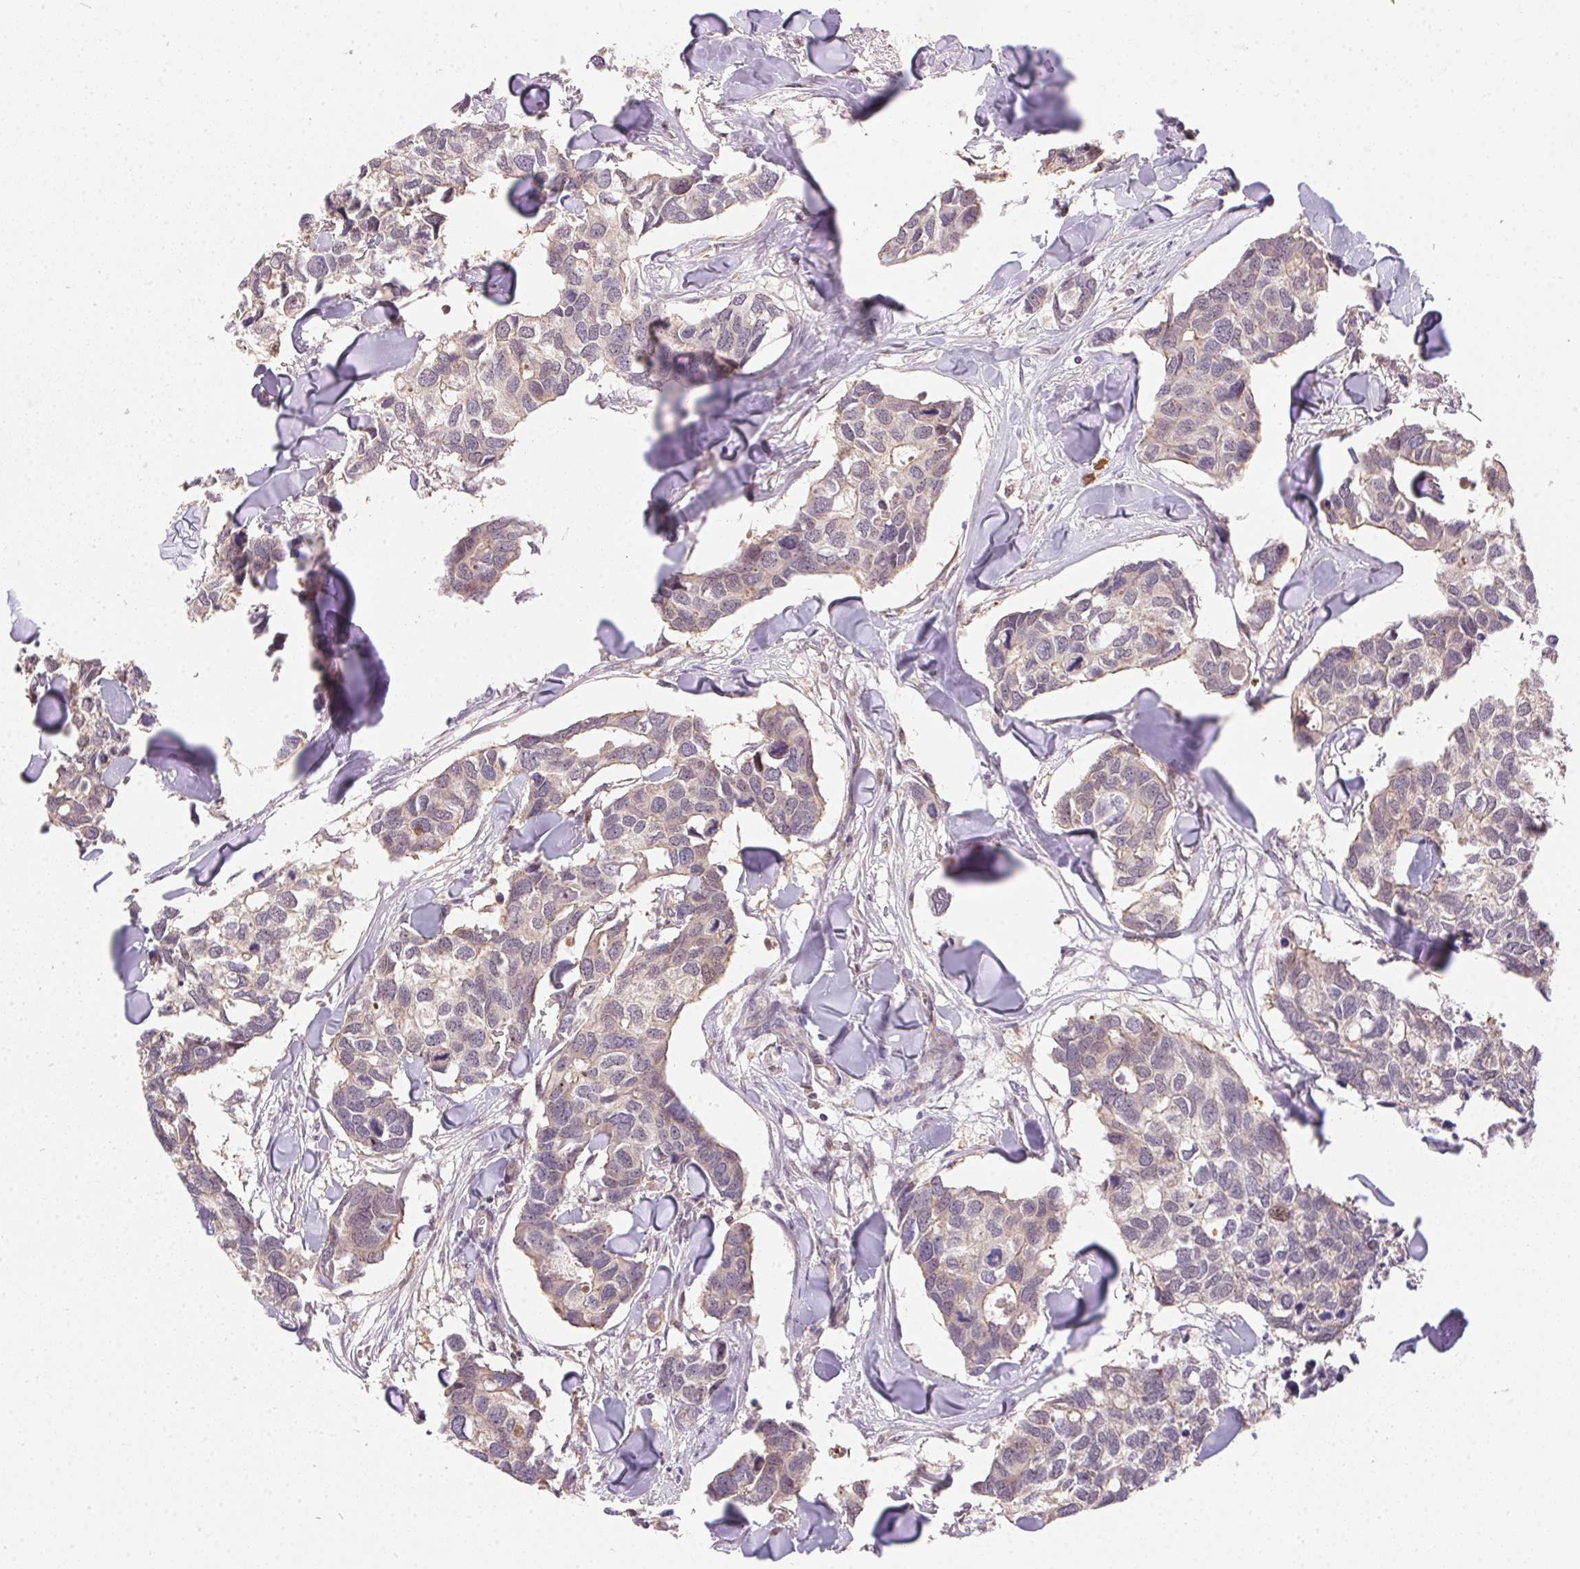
{"staining": {"intensity": "weak", "quantity": "25%-75%", "location": "cytoplasmic/membranous"}, "tissue": "breast cancer", "cell_type": "Tumor cells", "image_type": "cancer", "snomed": [{"axis": "morphology", "description": "Duct carcinoma"}, {"axis": "topography", "description": "Breast"}], "caption": "IHC photomicrograph of breast cancer stained for a protein (brown), which reveals low levels of weak cytoplasmic/membranous positivity in approximately 25%-75% of tumor cells.", "gene": "NUDT16", "patient": {"sex": "female", "age": 83}}